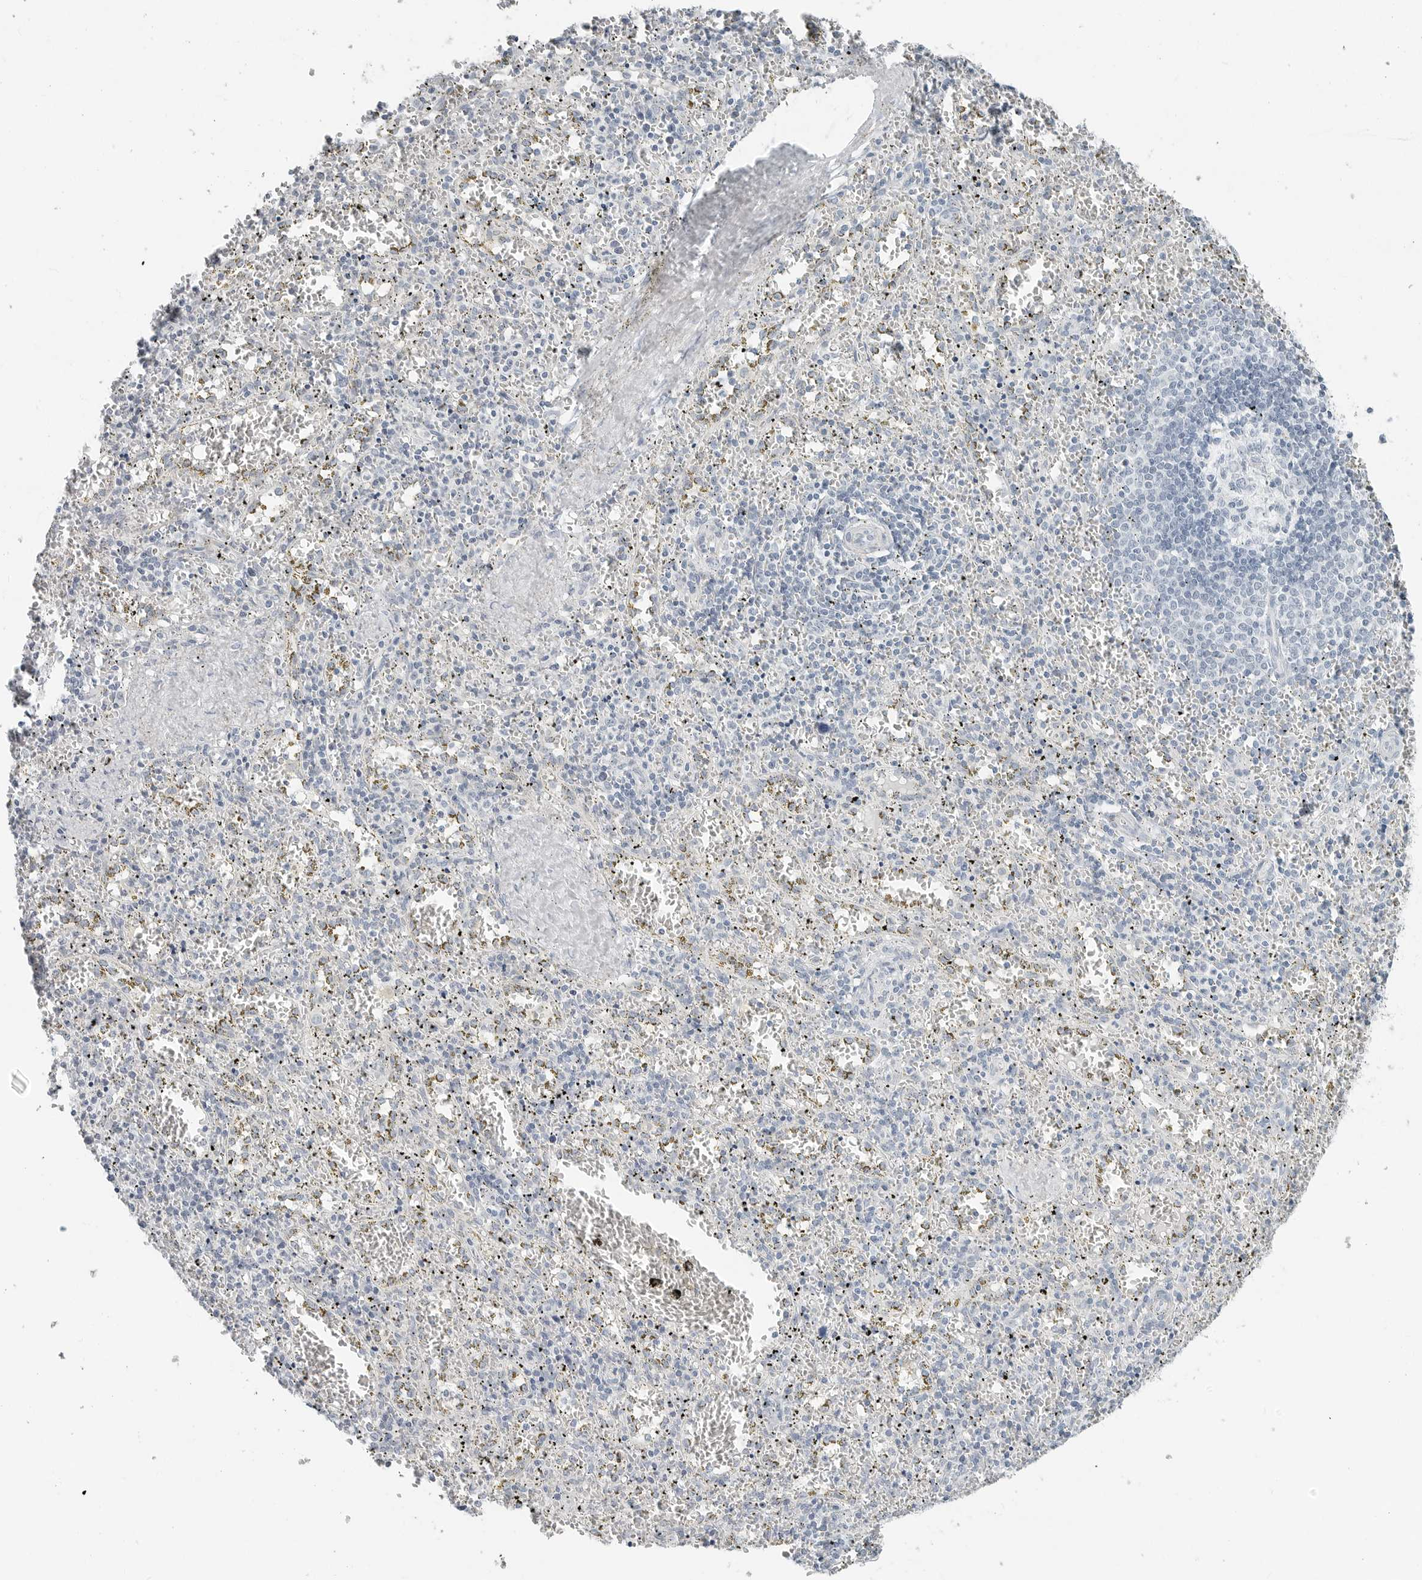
{"staining": {"intensity": "negative", "quantity": "none", "location": "none"}, "tissue": "spleen", "cell_type": "Cells in red pulp", "image_type": "normal", "snomed": [{"axis": "morphology", "description": "Normal tissue, NOS"}, {"axis": "topography", "description": "Spleen"}], "caption": "Cells in red pulp show no significant positivity in unremarkable spleen. The staining was performed using DAB (3,3'-diaminobenzidine) to visualize the protein expression in brown, while the nuclei were stained in blue with hematoxylin (Magnification: 20x).", "gene": "XIRP1", "patient": {"sex": "male", "age": 11}}